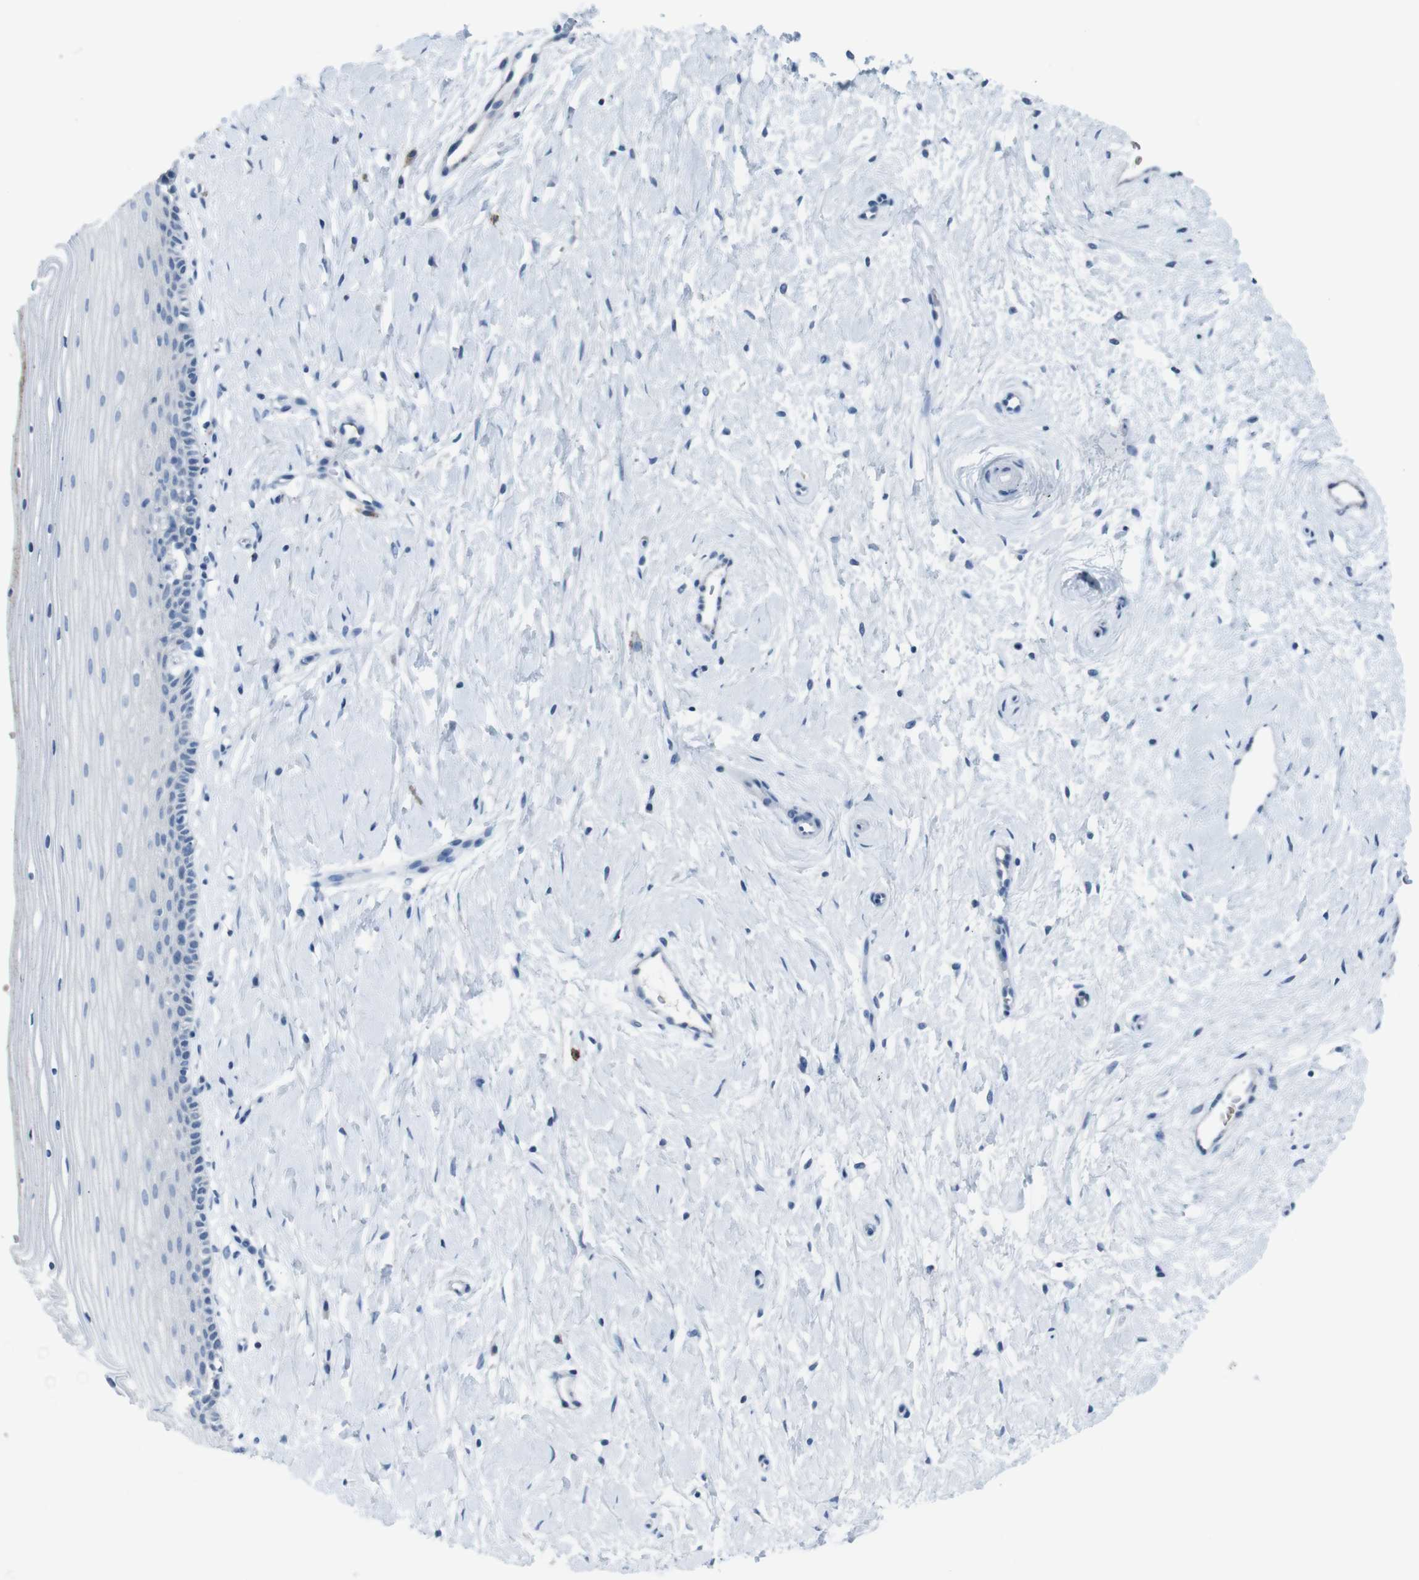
{"staining": {"intensity": "negative", "quantity": "none", "location": "none"}, "tissue": "cervix", "cell_type": "Glandular cells", "image_type": "normal", "snomed": [{"axis": "morphology", "description": "Normal tissue, NOS"}, {"axis": "topography", "description": "Cervix"}], "caption": "Glandular cells show no significant expression in normal cervix.", "gene": "ST6GAL1", "patient": {"sex": "female", "age": 39}}